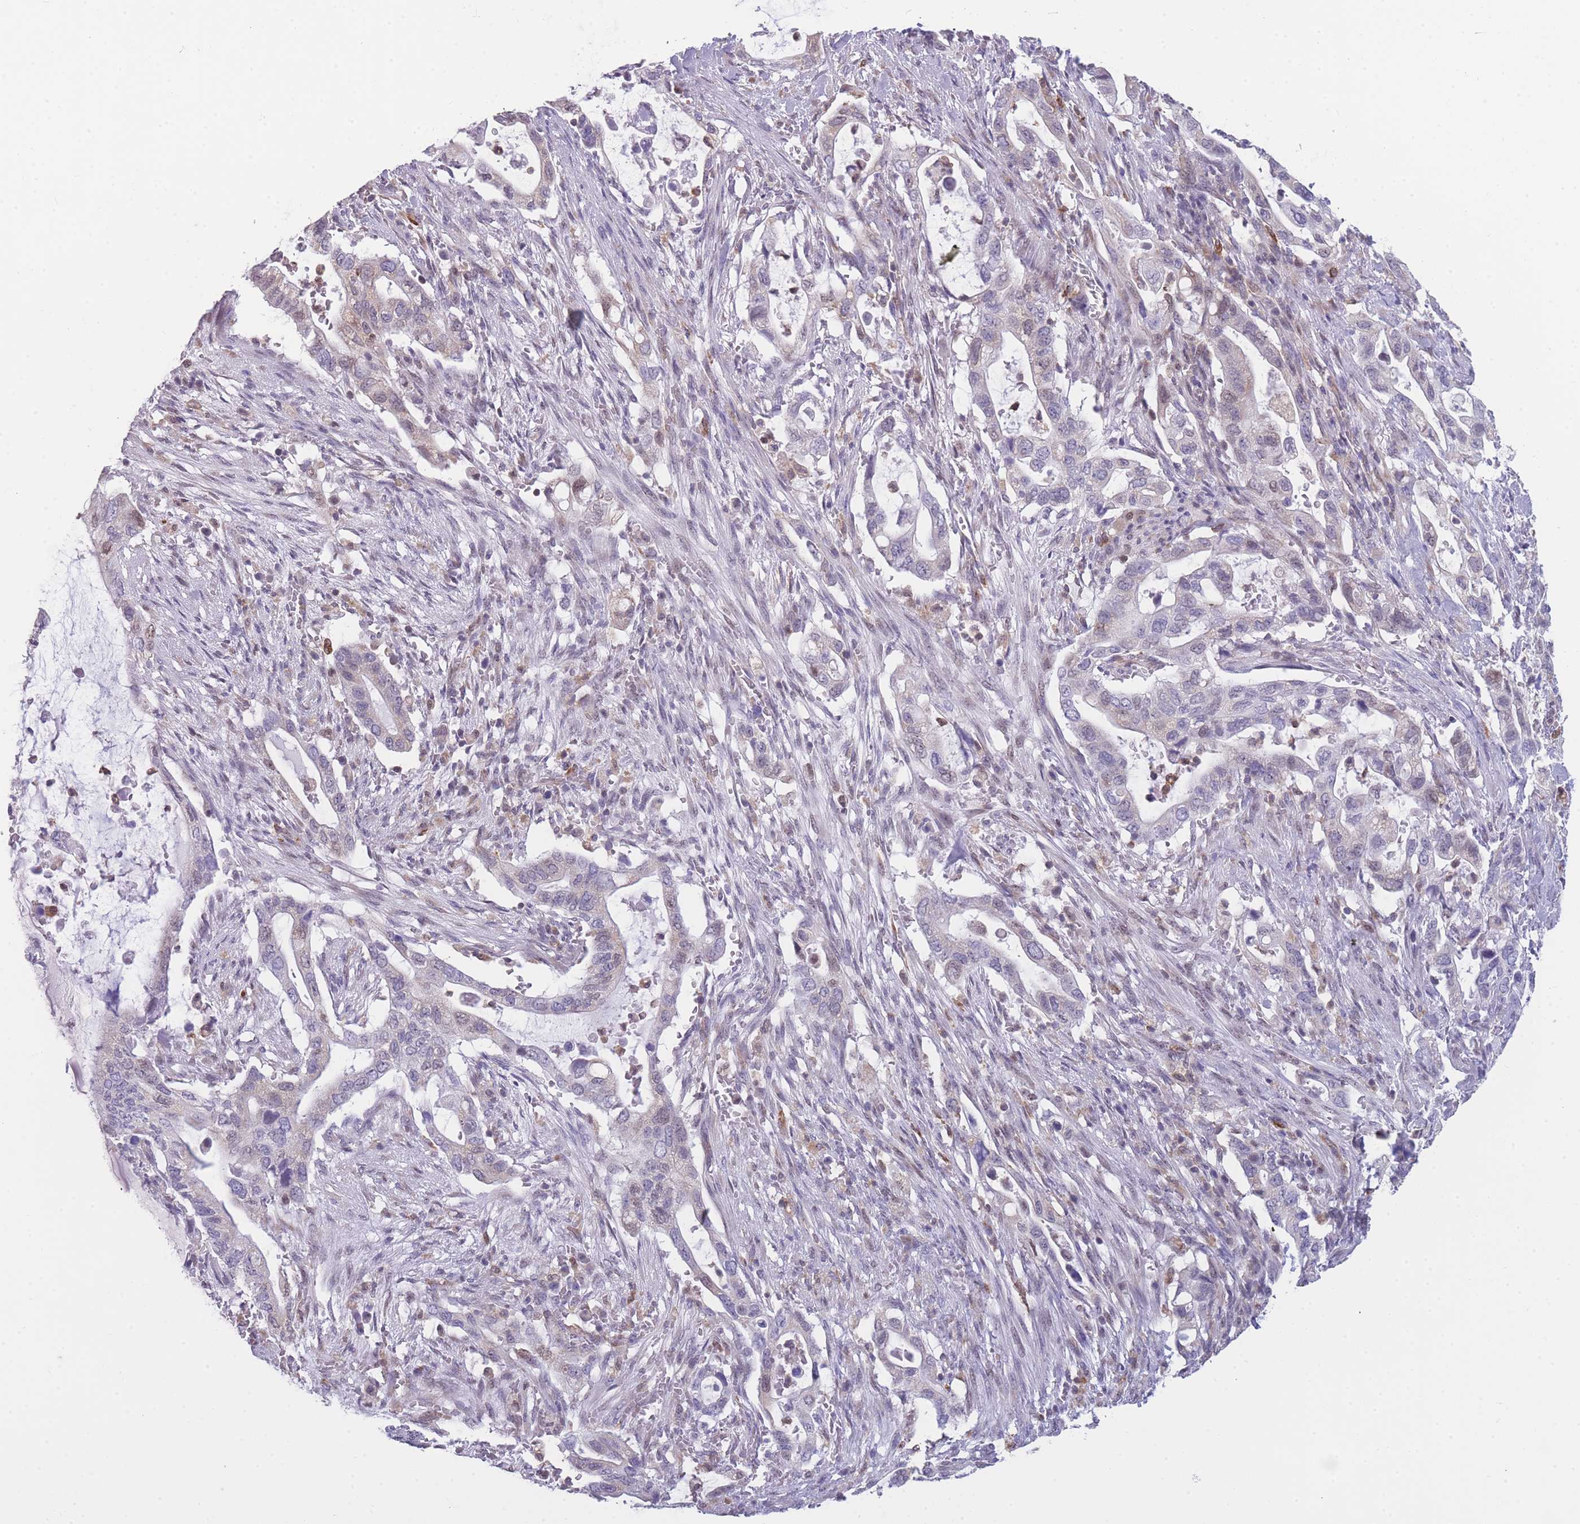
{"staining": {"intensity": "weak", "quantity": "25%-75%", "location": "cytoplasmic/membranous"}, "tissue": "pancreatic cancer", "cell_type": "Tumor cells", "image_type": "cancer", "snomed": [{"axis": "morphology", "description": "Adenocarcinoma, NOS"}, {"axis": "topography", "description": "Pancreas"}], "caption": "This image shows immunohistochemistry (IHC) staining of pancreatic cancer (adenocarcinoma), with low weak cytoplasmic/membranous staining in approximately 25%-75% of tumor cells.", "gene": "ZNF662", "patient": {"sex": "female", "age": 72}}